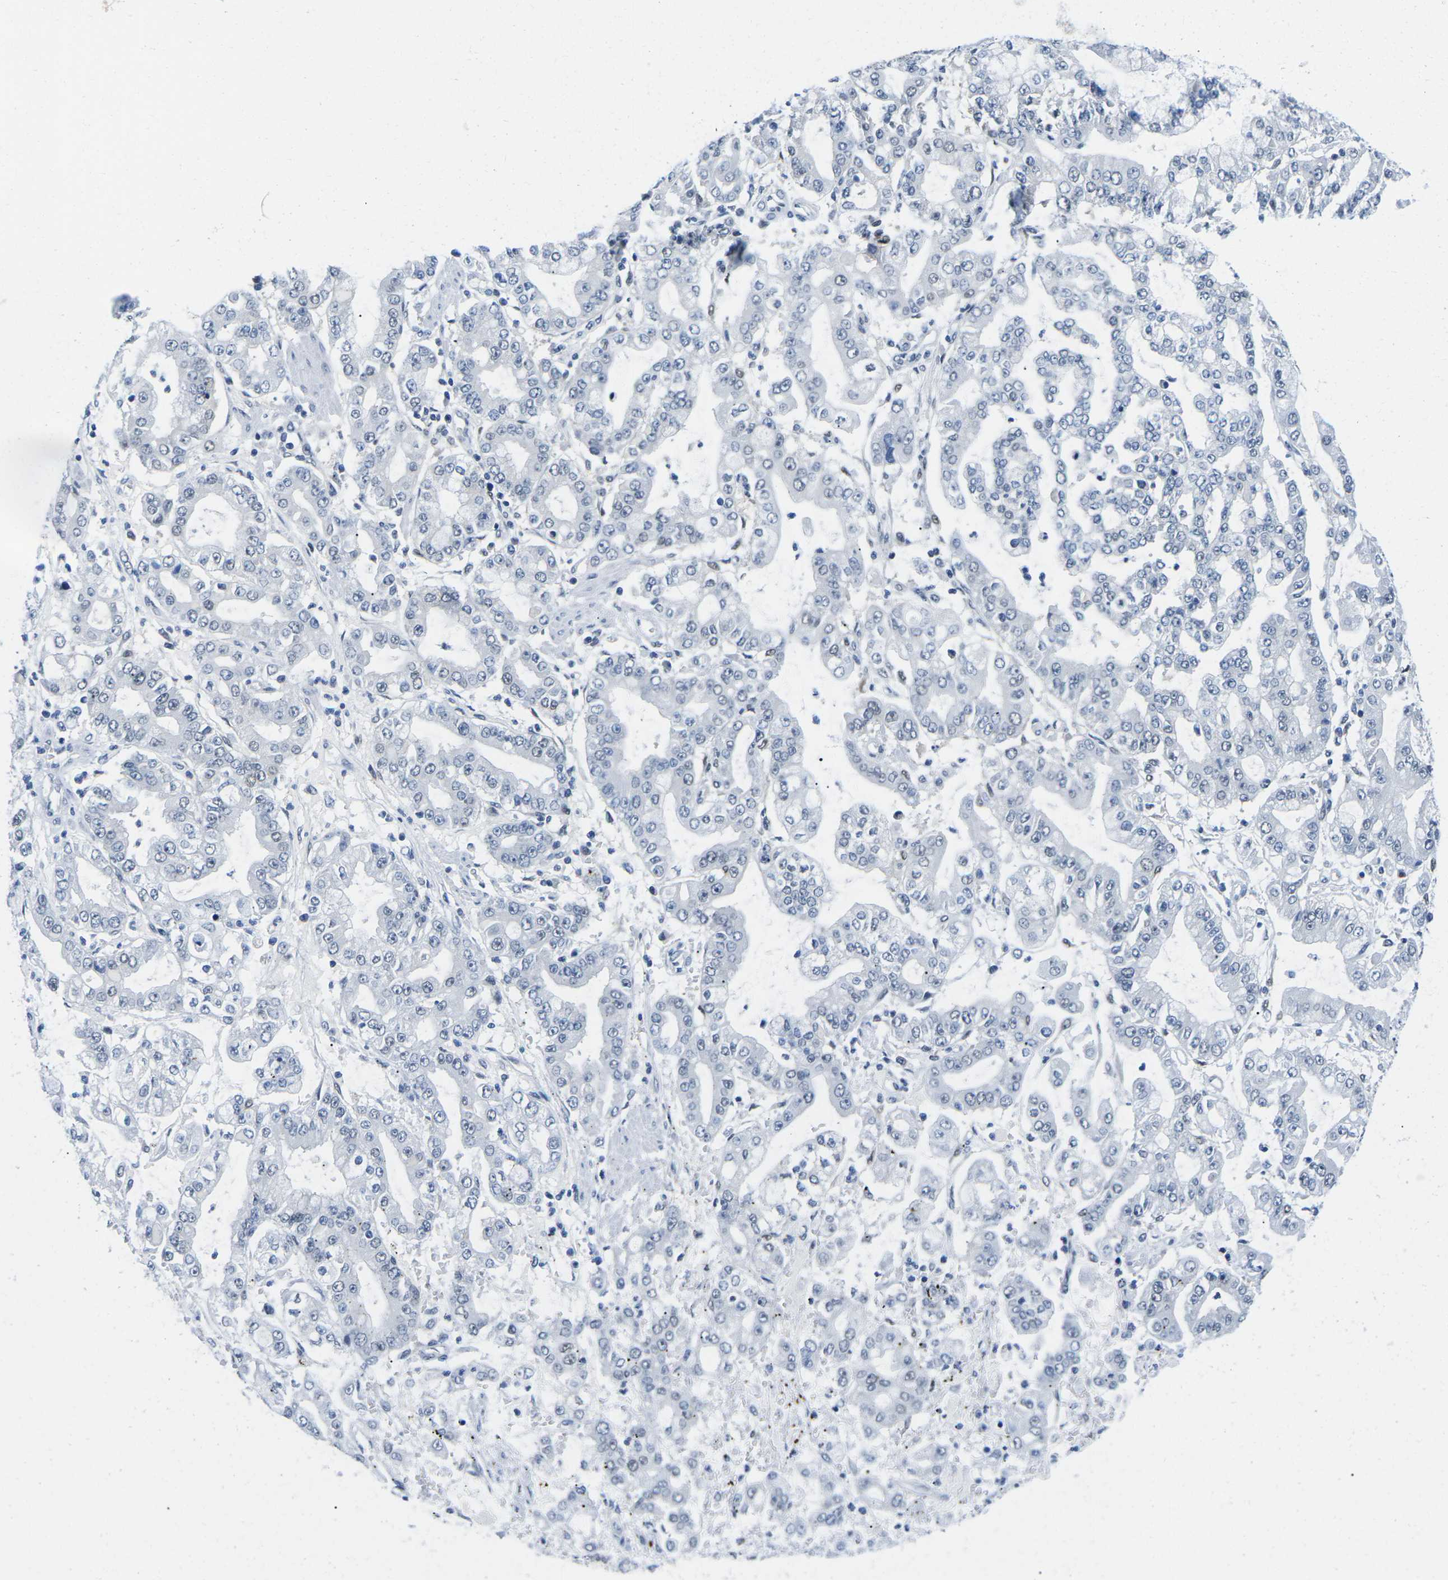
{"staining": {"intensity": "negative", "quantity": "none", "location": "none"}, "tissue": "stomach cancer", "cell_type": "Tumor cells", "image_type": "cancer", "snomed": [{"axis": "morphology", "description": "Adenocarcinoma, NOS"}, {"axis": "topography", "description": "Stomach"}], "caption": "Immunohistochemical staining of human stomach adenocarcinoma exhibits no significant positivity in tumor cells.", "gene": "UBA7", "patient": {"sex": "male", "age": 76}}